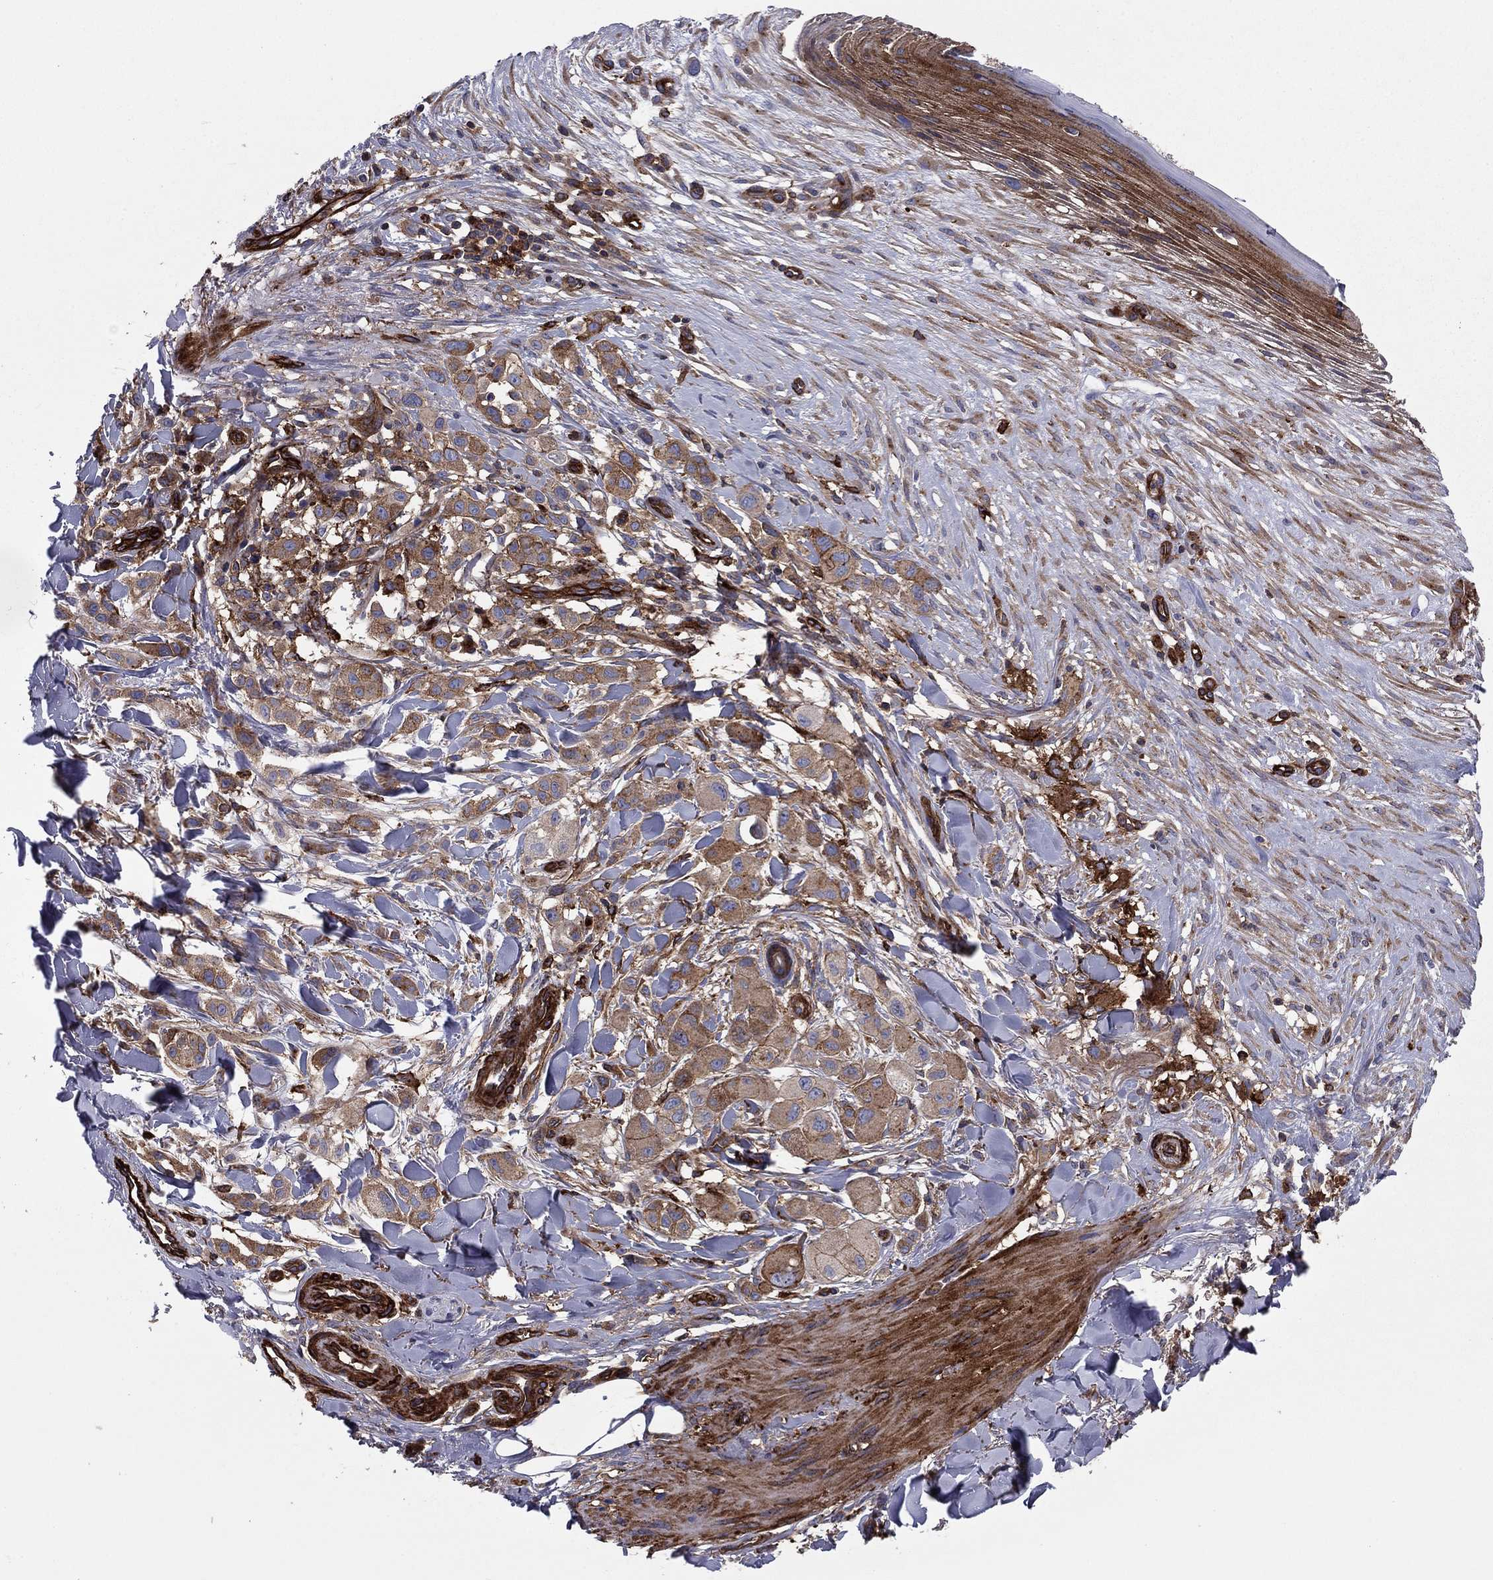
{"staining": {"intensity": "moderate", "quantity": "<25%", "location": "cytoplasmic/membranous"}, "tissue": "melanoma", "cell_type": "Tumor cells", "image_type": "cancer", "snomed": [{"axis": "morphology", "description": "Malignant melanoma, NOS"}, {"axis": "topography", "description": "Skin"}], "caption": "Immunohistochemical staining of melanoma reveals low levels of moderate cytoplasmic/membranous expression in approximately <25% of tumor cells. (DAB (3,3'-diaminobenzidine) IHC with brightfield microscopy, high magnification).", "gene": "EHBP1L1", "patient": {"sex": "male", "age": 57}}